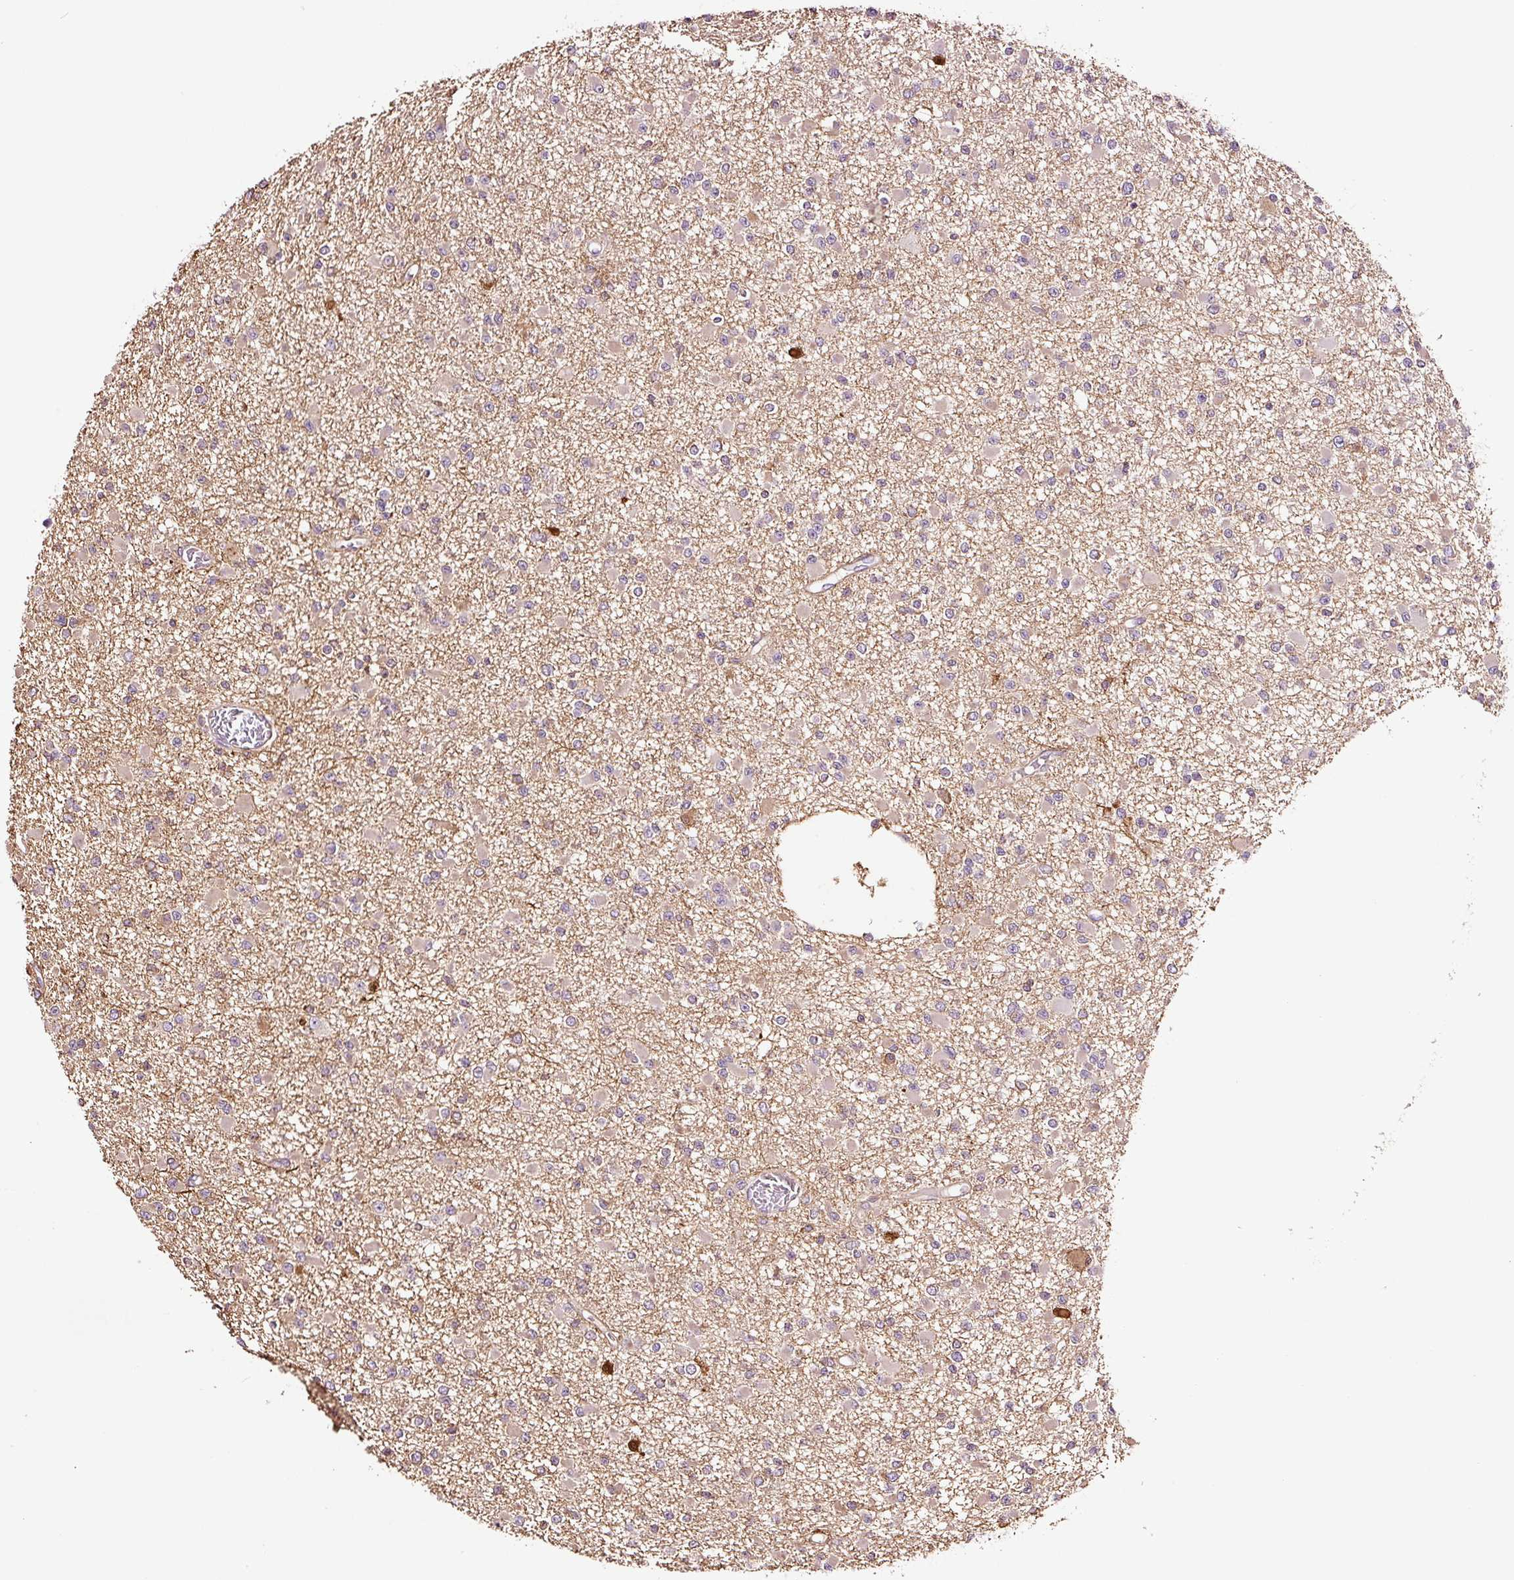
{"staining": {"intensity": "moderate", "quantity": "<25%", "location": "cytoplasmic/membranous"}, "tissue": "glioma", "cell_type": "Tumor cells", "image_type": "cancer", "snomed": [{"axis": "morphology", "description": "Glioma, malignant, Low grade"}, {"axis": "topography", "description": "Brain"}], "caption": "Immunohistochemistry (IHC) histopathology image of neoplastic tissue: malignant low-grade glioma stained using immunohistochemistry (IHC) exhibits low levels of moderate protein expression localized specifically in the cytoplasmic/membranous of tumor cells, appearing as a cytoplasmic/membranous brown color.", "gene": "METAP1", "patient": {"sex": "female", "age": 22}}